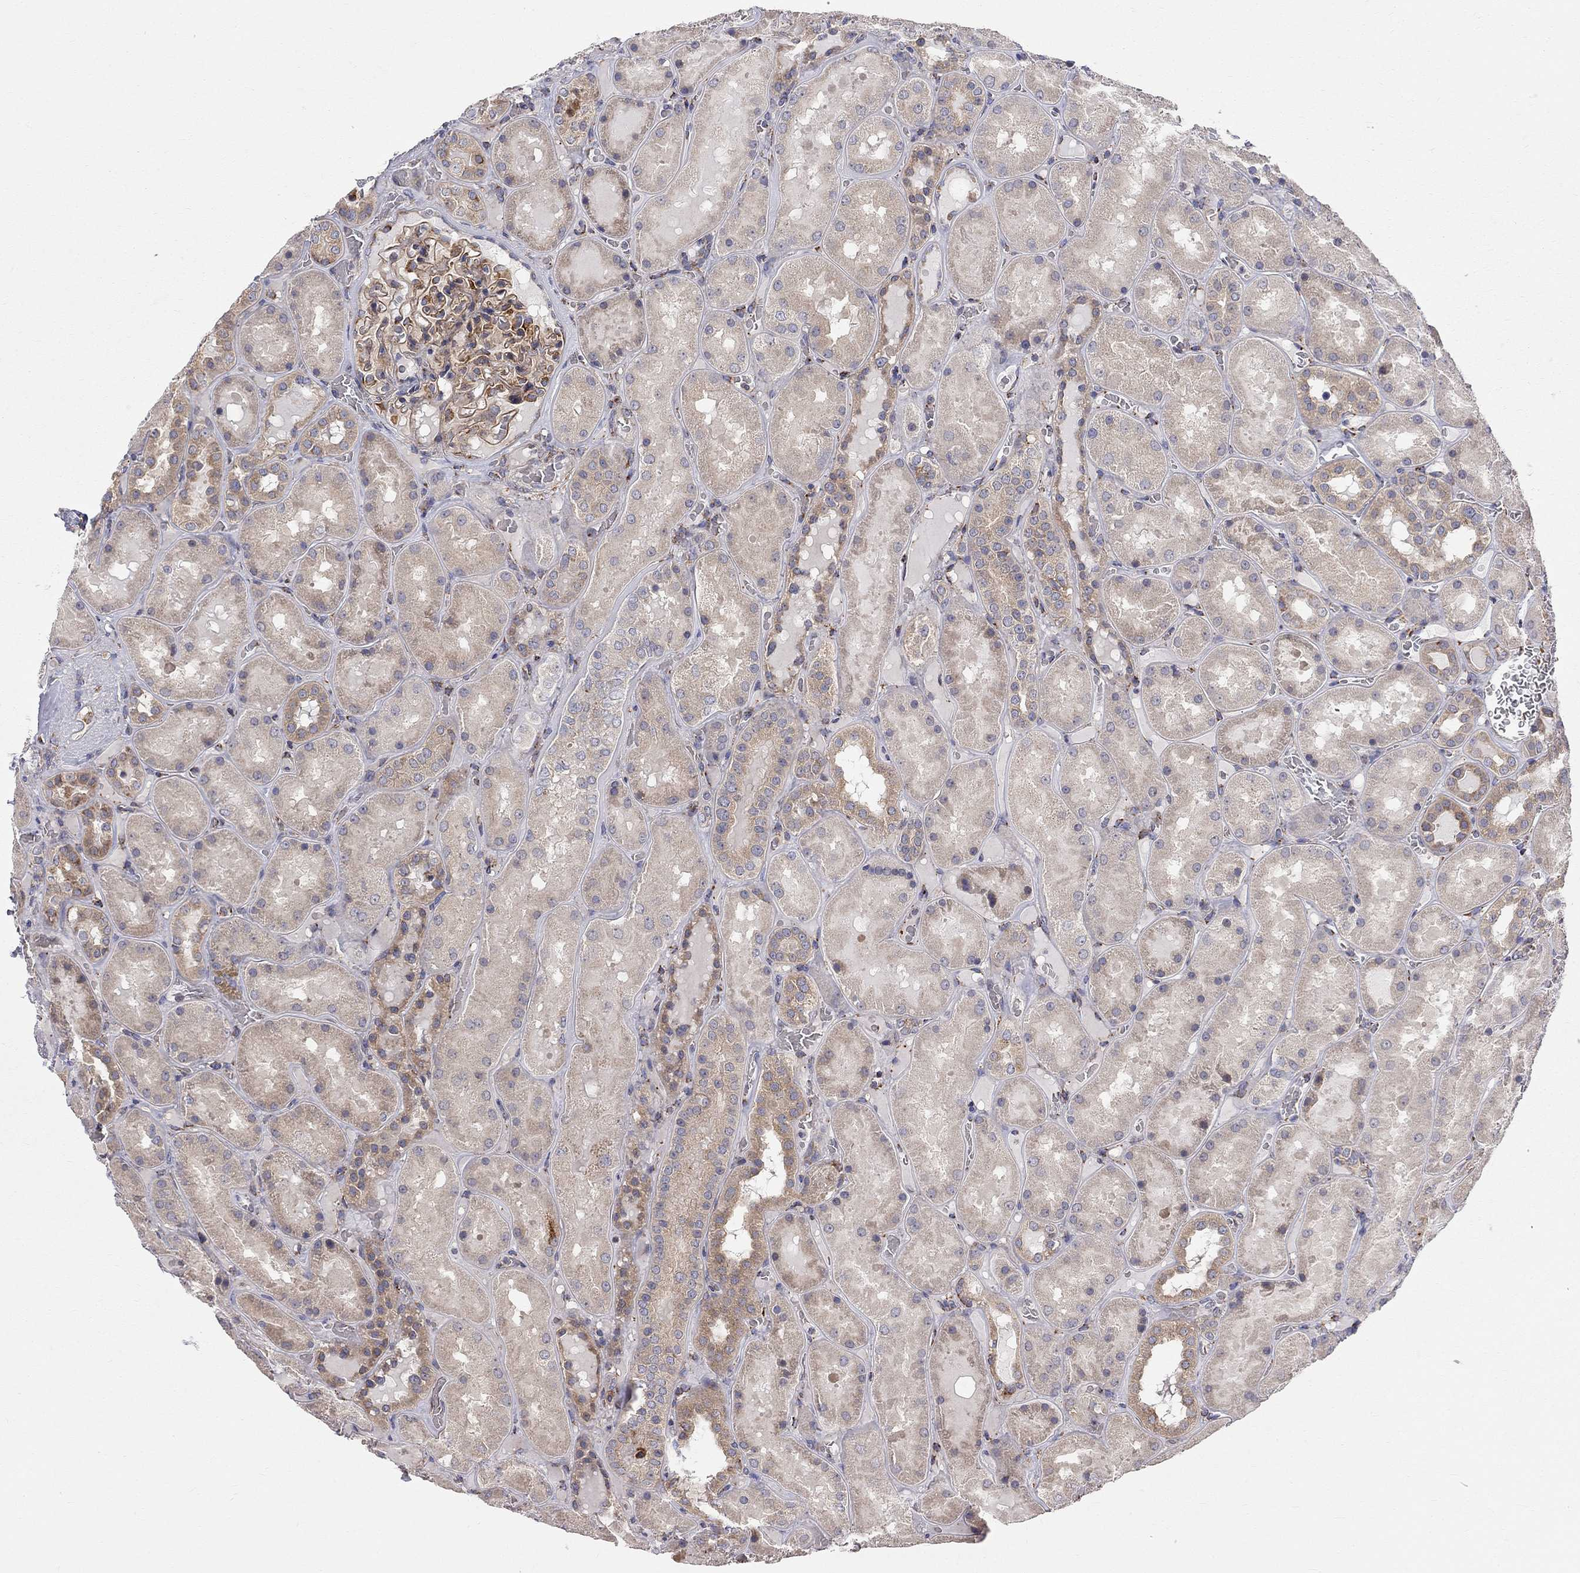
{"staining": {"intensity": "moderate", "quantity": "25%-75%", "location": "cytoplasmic/membranous"}, "tissue": "kidney", "cell_type": "Cells in glomeruli", "image_type": "normal", "snomed": [{"axis": "morphology", "description": "Normal tissue, NOS"}, {"axis": "topography", "description": "Kidney"}], "caption": "Immunohistochemical staining of unremarkable human kidney shows medium levels of moderate cytoplasmic/membranous expression in approximately 25%-75% of cells in glomeruli.", "gene": "CASTOR1", "patient": {"sex": "male", "age": 73}}